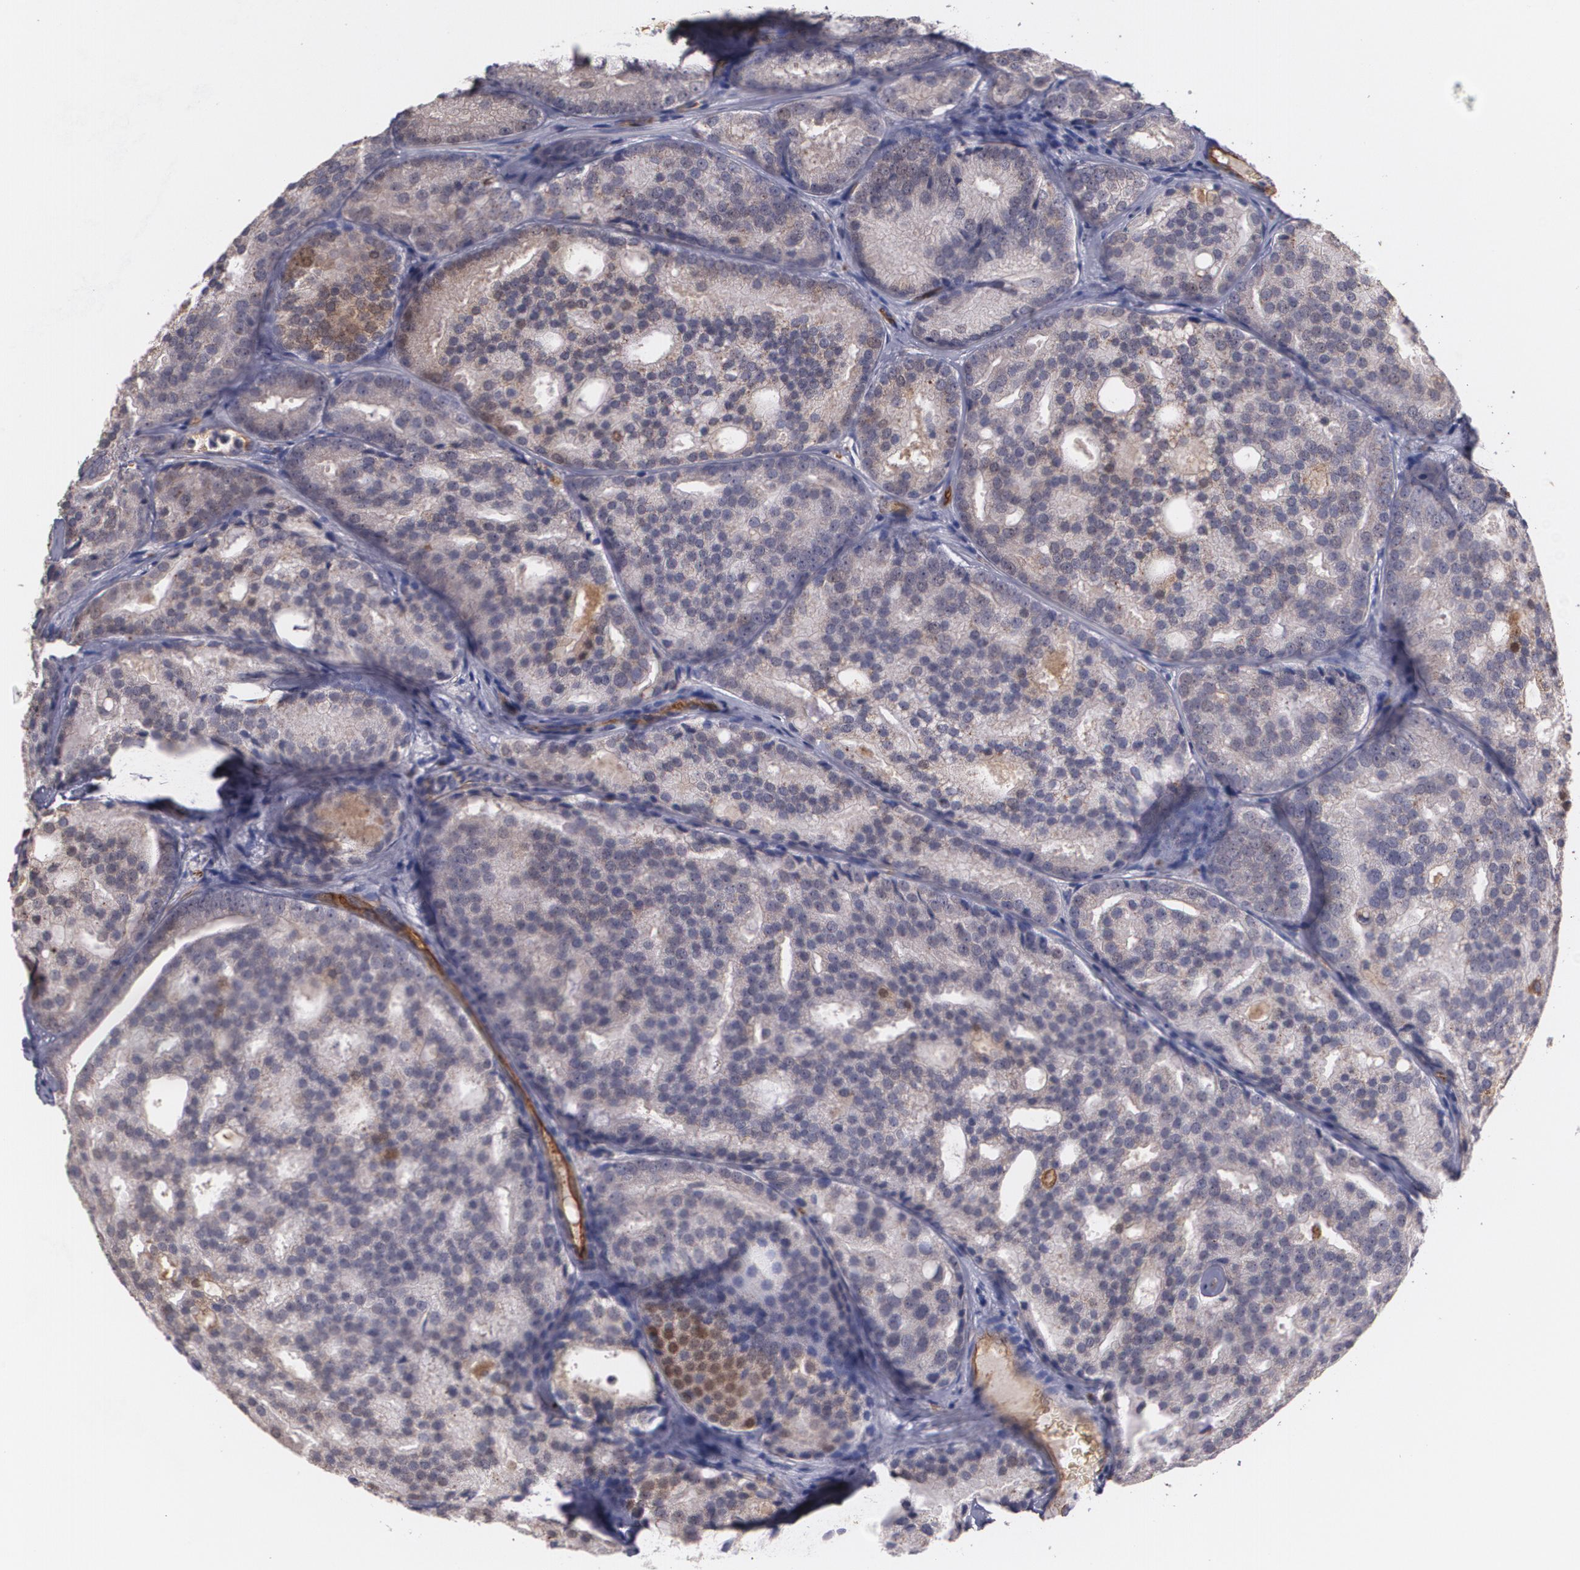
{"staining": {"intensity": "weak", "quantity": "25%-75%", "location": "cytoplasmic/membranous"}, "tissue": "prostate cancer", "cell_type": "Tumor cells", "image_type": "cancer", "snomed": [{"axis": "morphology", "description": "Adenocarcinoma, High grade"}, {"axis": "topography", "description": "Prostate"}], "caption": "Immunohistochemistry of human prostate cancer demonstrates low levels of weak cytoplasmic/membranous expression in approximately 25%-75% of tumor cells.", "gene": "ACE", "patient": {"sex": "male", "age": 64}}